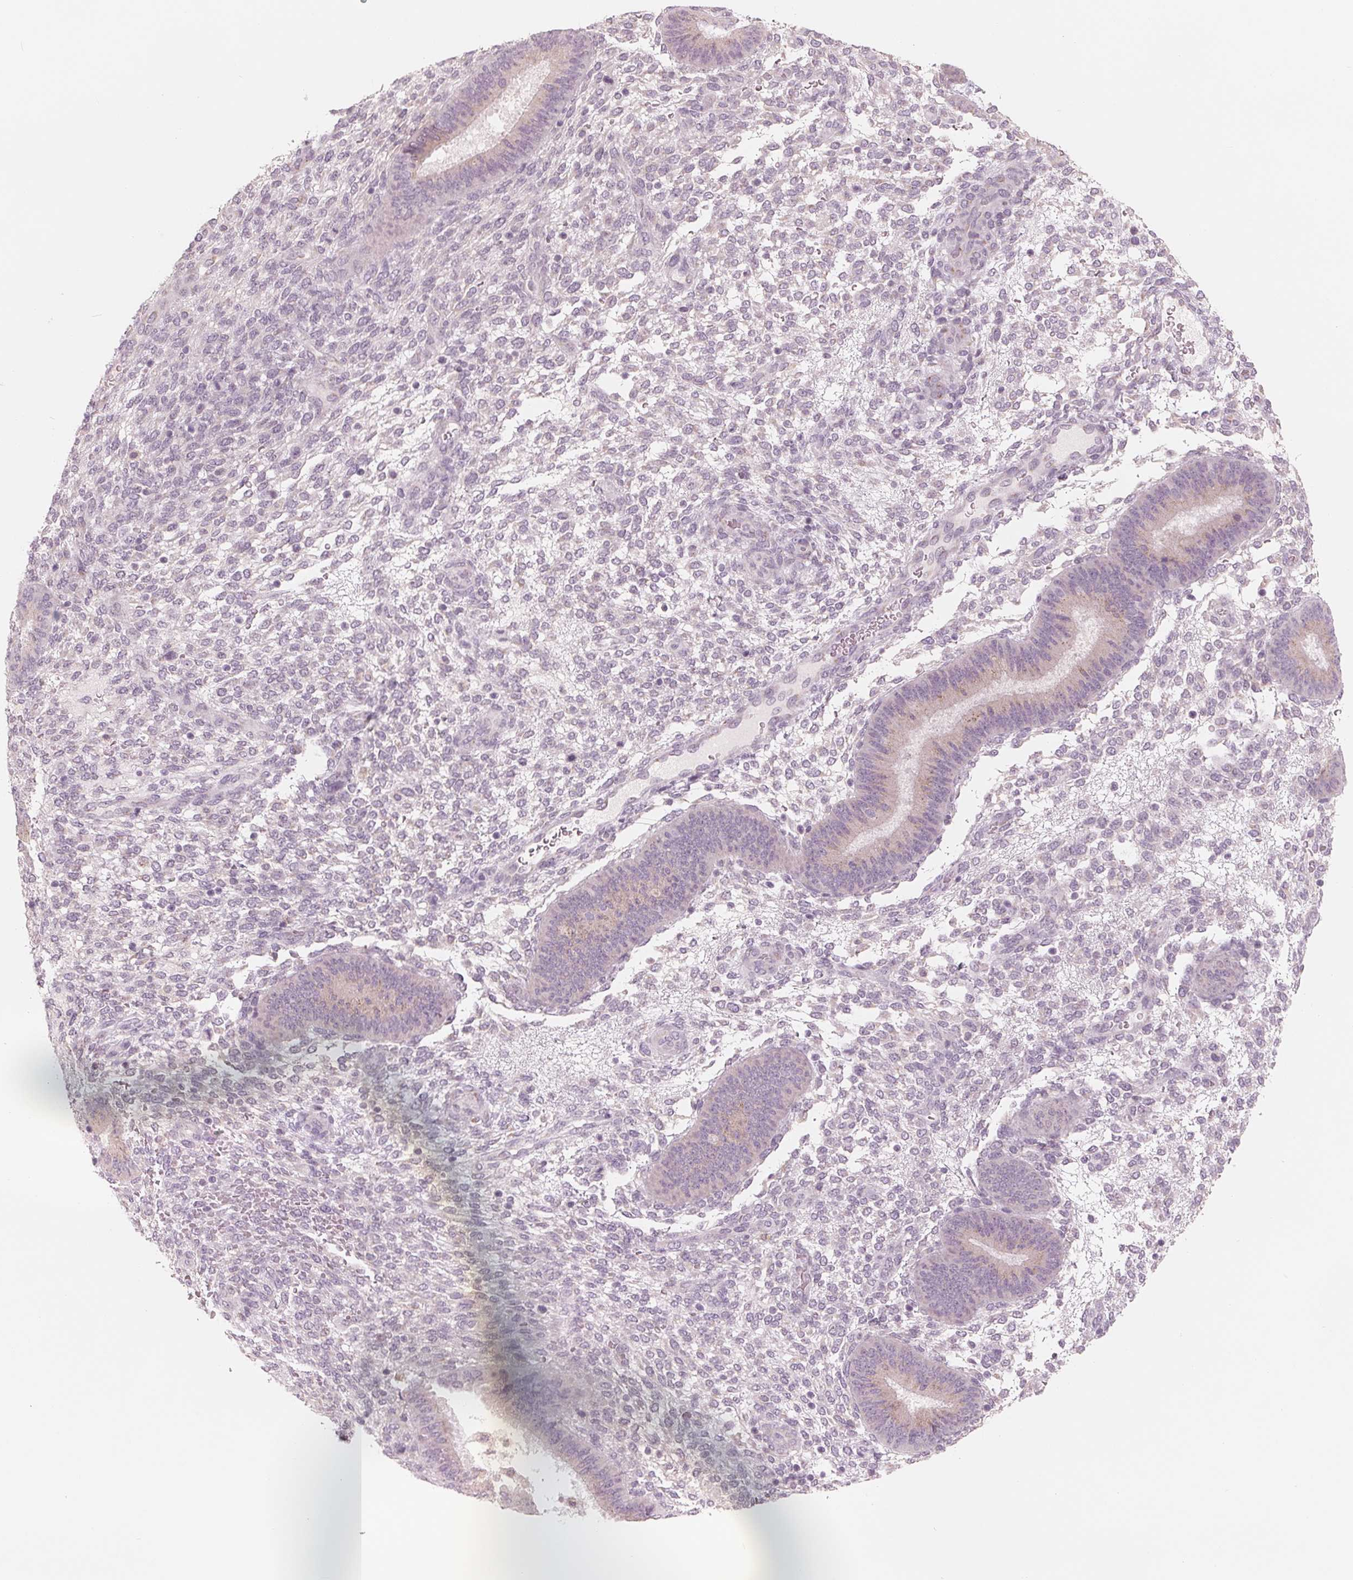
{"staining": {"intensity": "negative", "quantity": "none", "location": "none"}, "tissue": "endometrium", "cell_type": "Cells in endometrial stroma", "image_type": "normal", "snomed": [{"axis": "morphology", "description": "Normal tissue, NOS"}, {"axis": "topography", "description": "Endometrium"}], "caption": "Immunohistochemistry of benign endometrium displays no staining in cells in endometrial stroma.", "gene": "IL9R", "patient": {"sex": "female", "age": 39}}